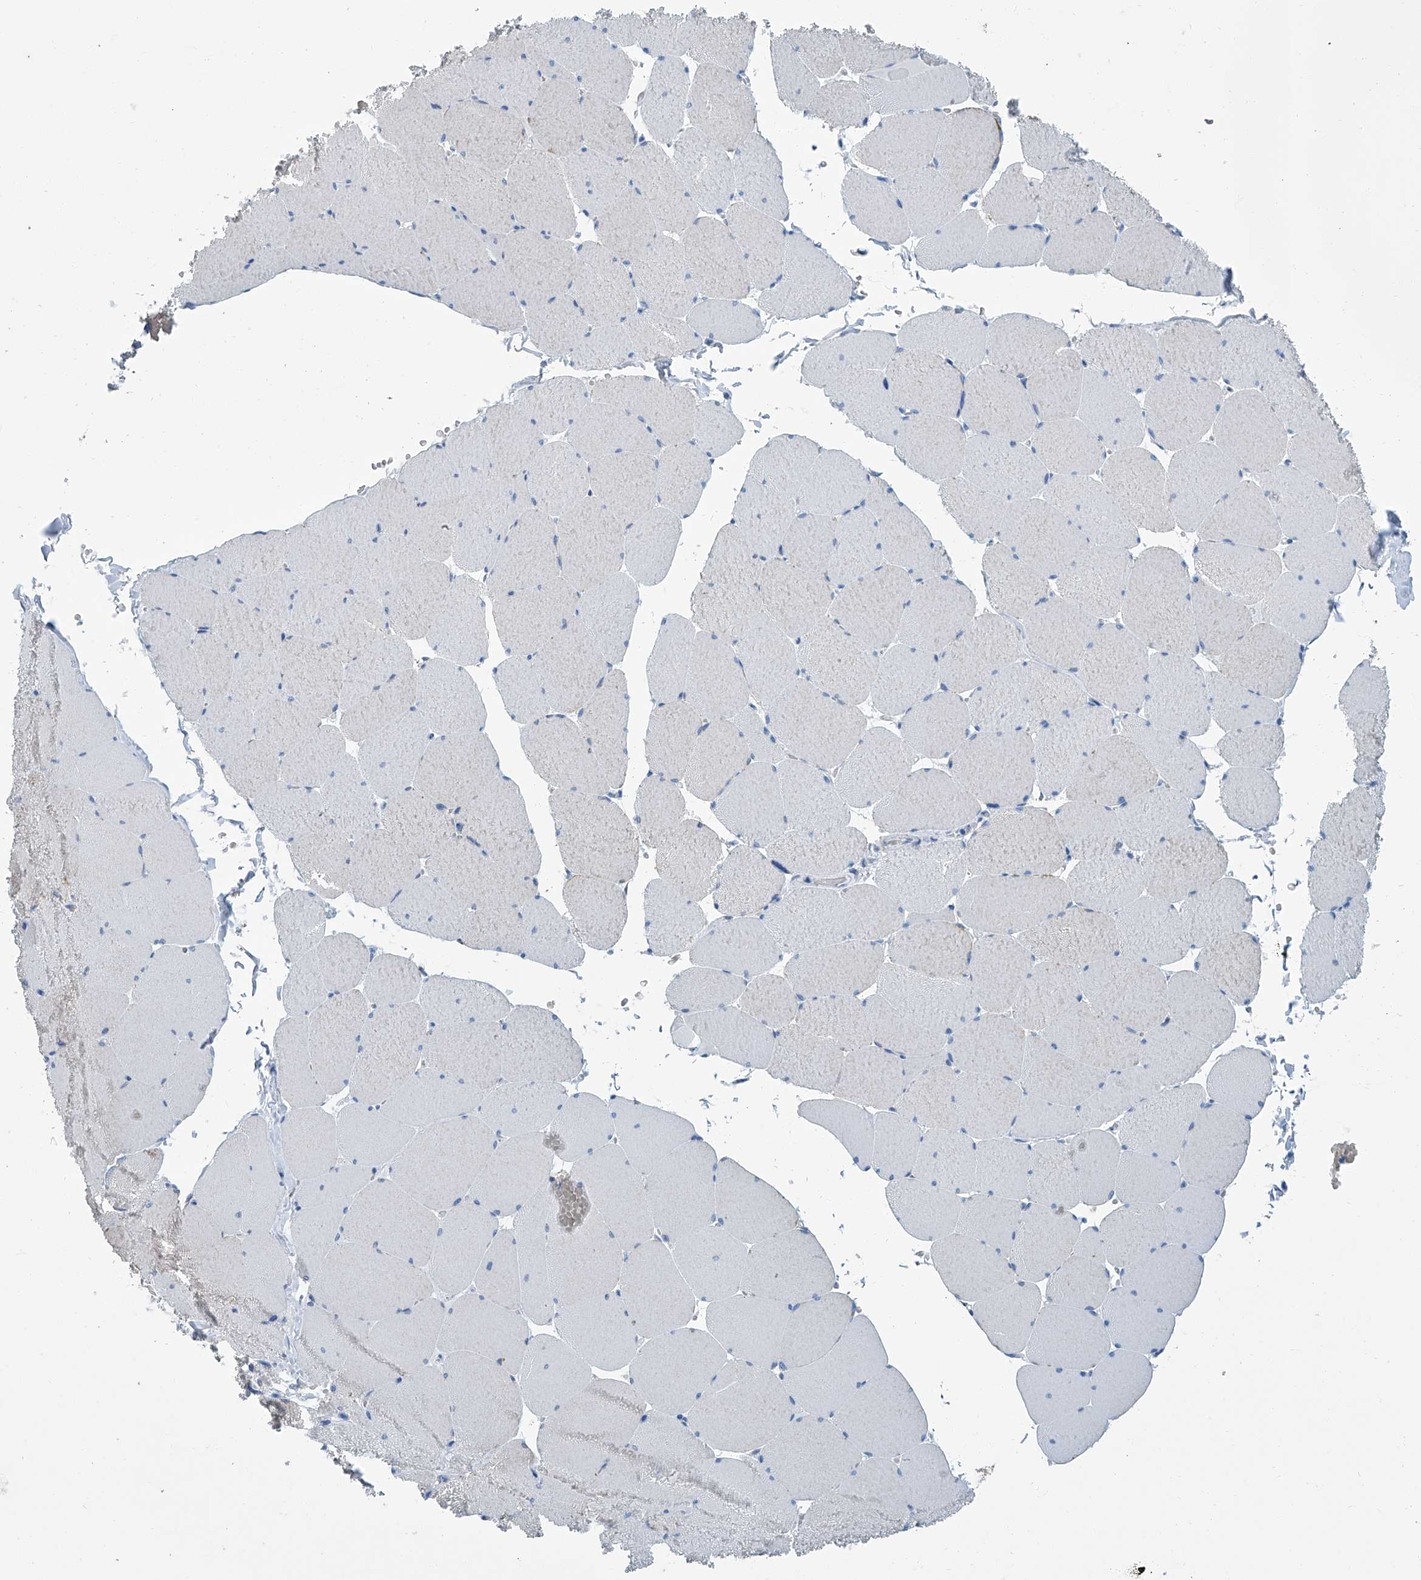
{"staining": {"intensity": "moderate", "quantity": "<25%", "location": "cytoplasmic/membranous"}, "tissue": "skeletal muscle", "cell_type": "Myocytes", "image_type": "normal", "snomed": [{"axis": "morphology", "description": "Normal tissue, NOS"}, {"axis": "topography", "description": "Skeletal muscle"}, {"axis": "topography", "description": "Head-Neck"}], "caption": "The histopathology image demonstrates immunohistochemical staining of unremarkable skeletal muscle. There is moderate cytoplasmic/membranous staining is present in approximately <25% of myocytes.", "gene": "MT", "patient": {"sex": "male", "age": 66}}